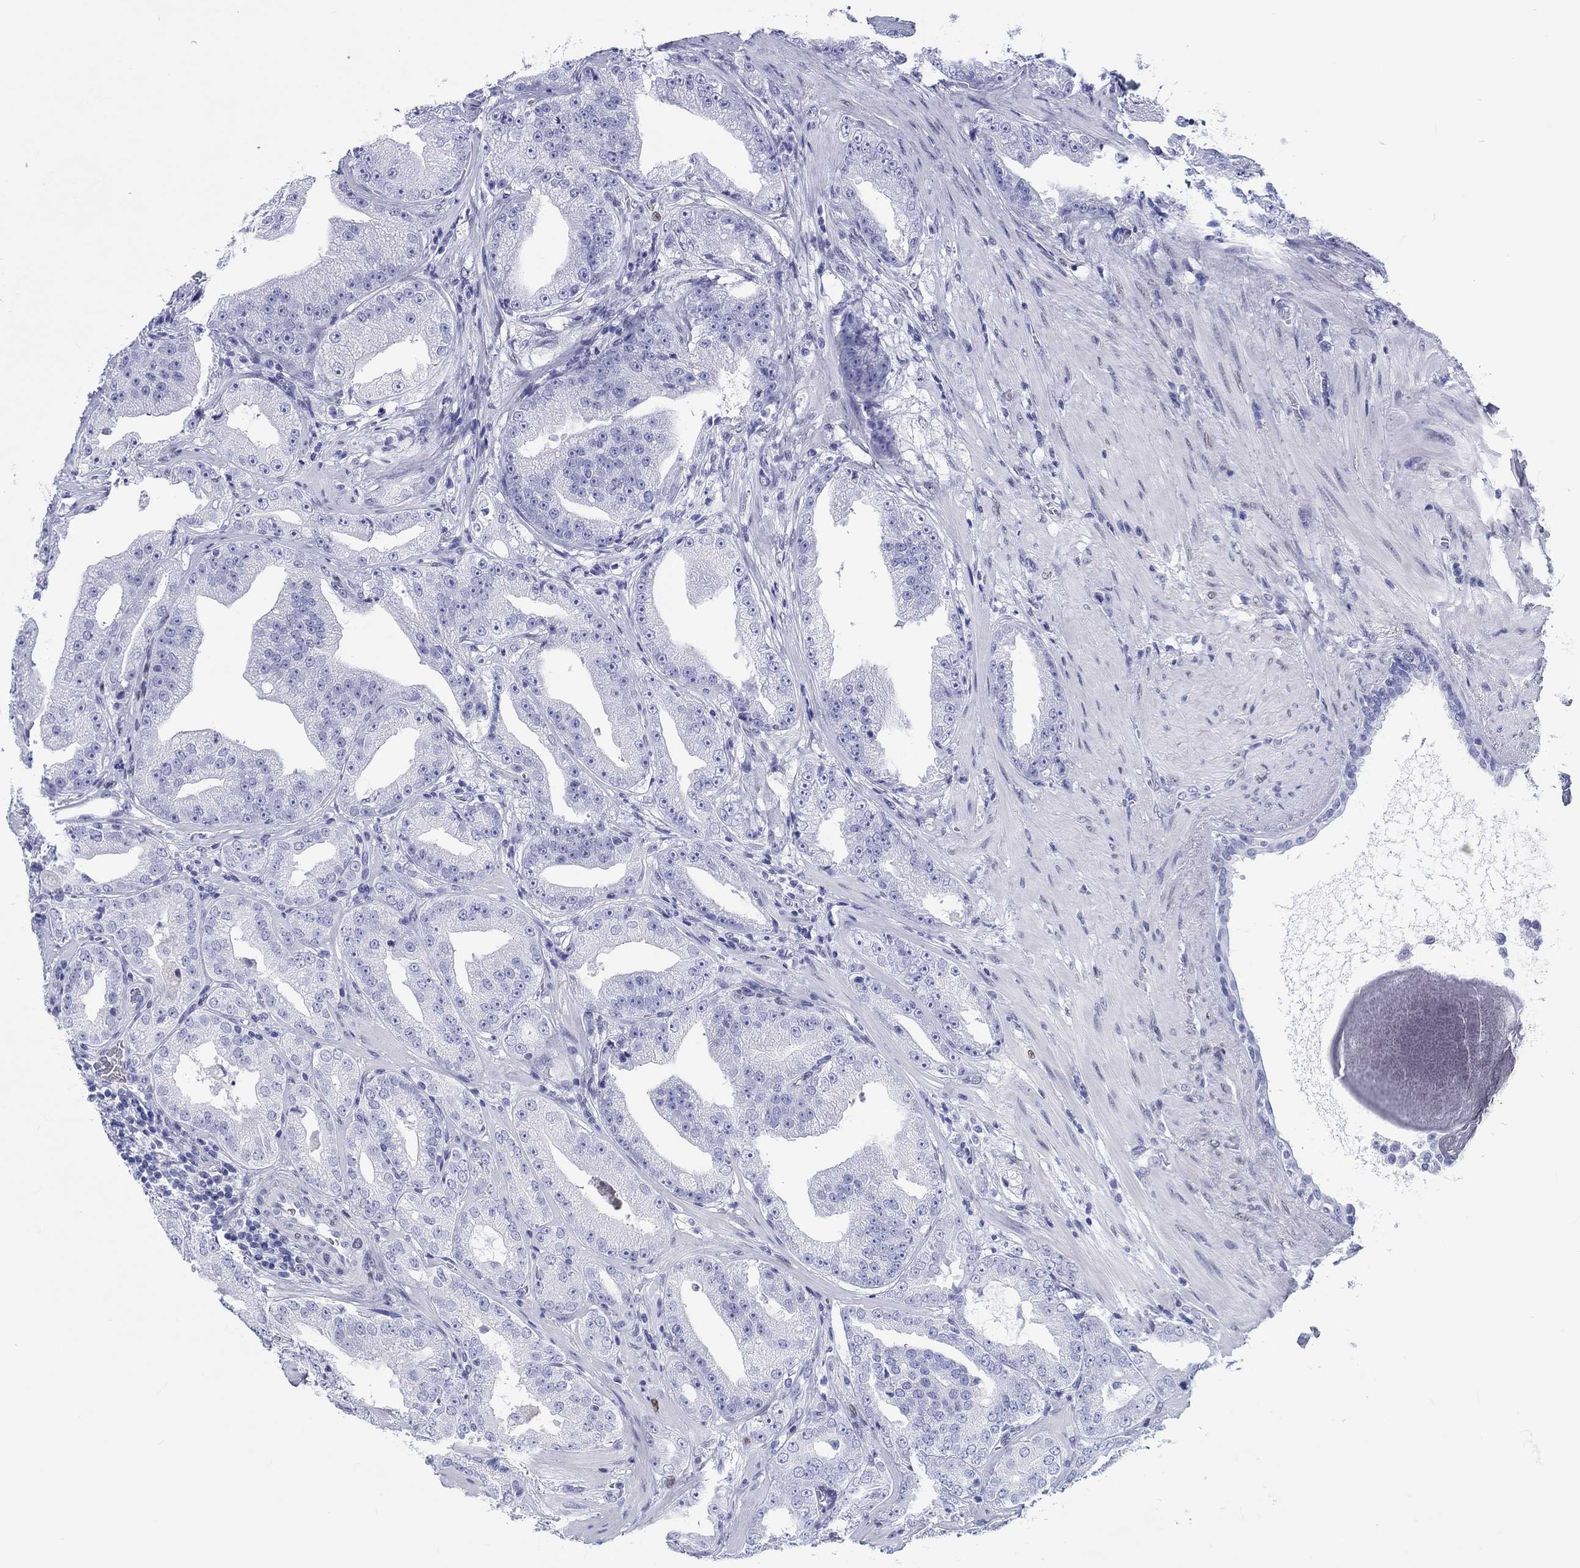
{"staining": {"intensity": "negative", "quantity": "none", "location": "none"}, "tissue": "prostate cancer", "cell_type": "Tumor cells", "image_type": "cancer", "snomed": [{"axis": "morphology", "description": "Adenocarcinoma, Low grade"}, {"axis": "topography", "description": "Prostate"}], "caption": "Image shows no protein staining in tumor cells of prostate adenocarcinoma (low-grade) tissue.", "gene": "H1-1", "patient": {"sex": "male", "age": 62}}